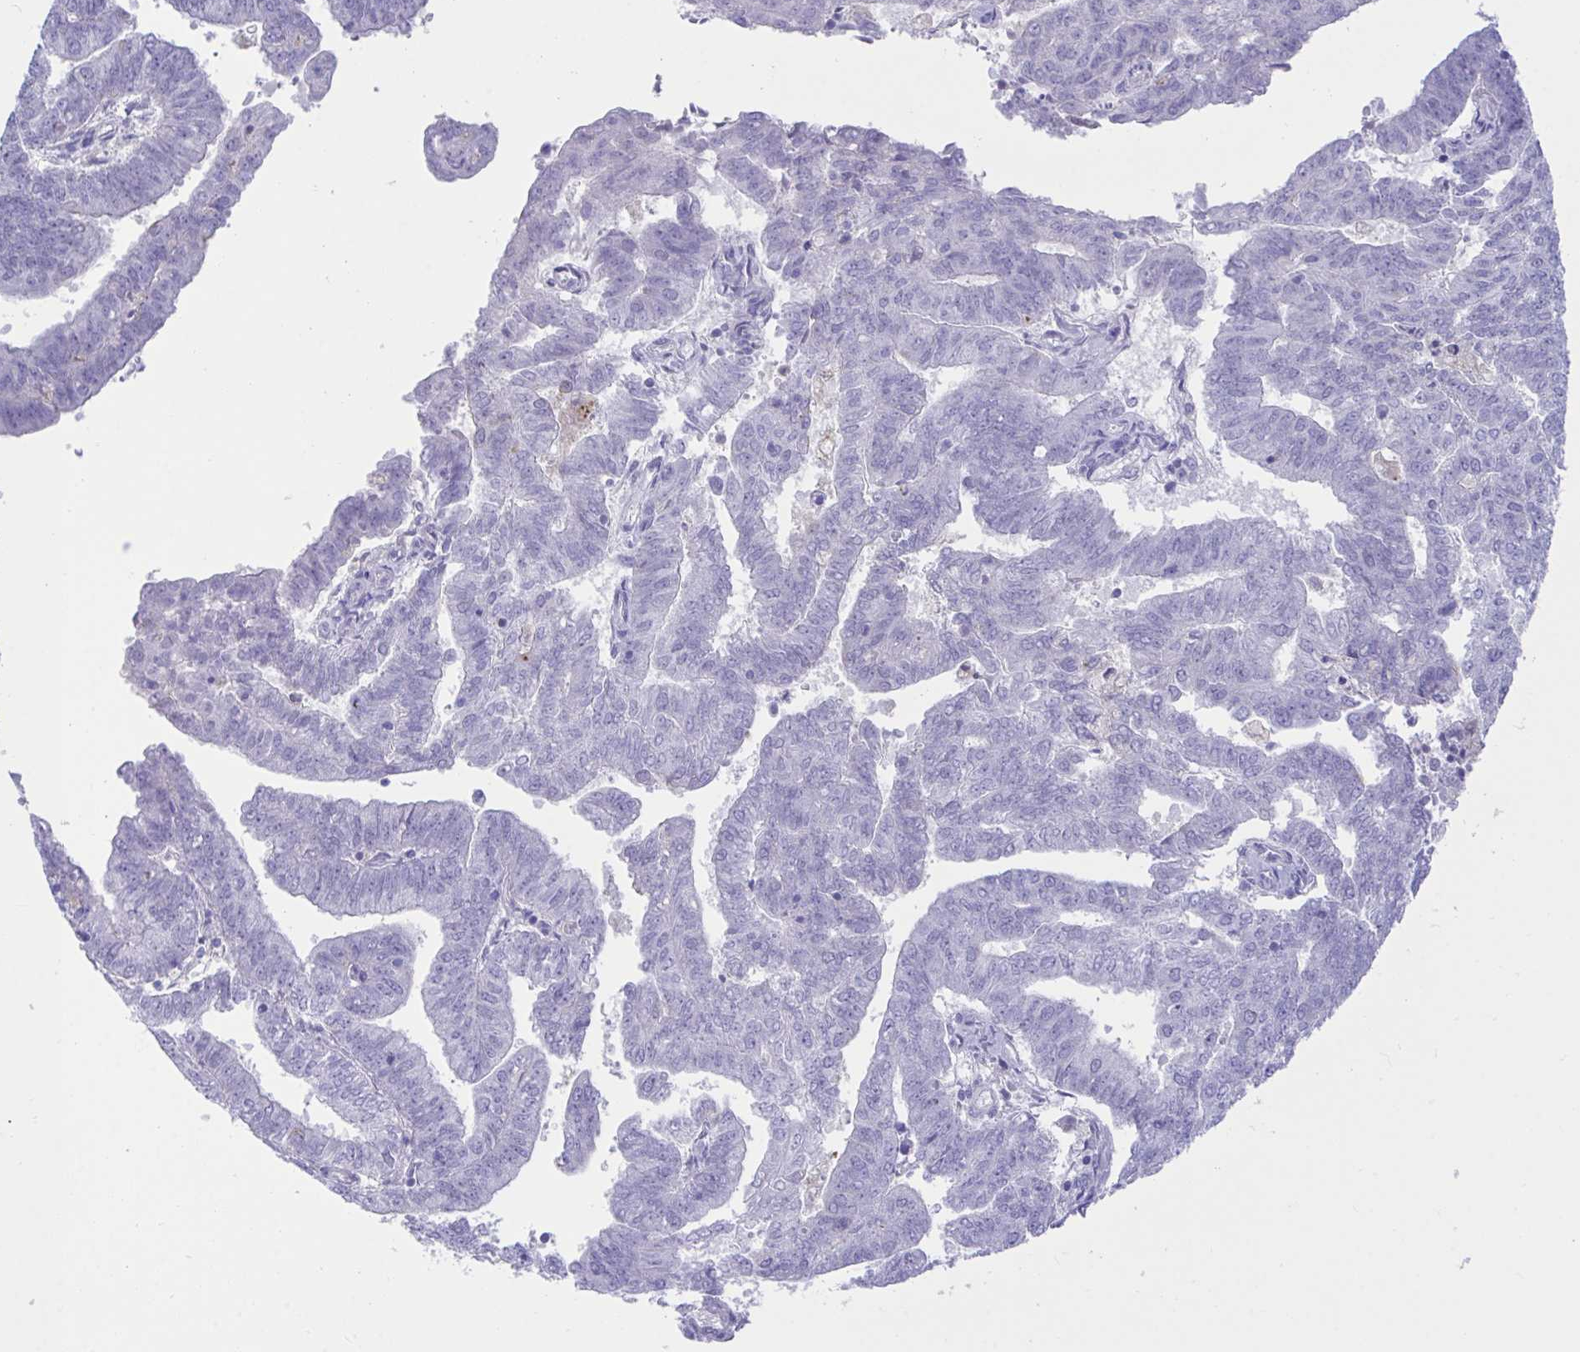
{"staining": {"intensity": "negative", "quantity": "none", "location": "none"}, "tissue": "endometrial cancer", "cell_type": "Tumor cells", "image_type": "cancer", "snomed": [{"axis": "morphology", "description": "Adenocarcinoma, NOS"}, {"axis": "topography", "description": "Endometrium"}], "caption": "IHC of human endometrial cancer exhibits no expression in tumor cells.", "gene": "PLEKHH1", "patient": {"sex": "female", "age": 82}}